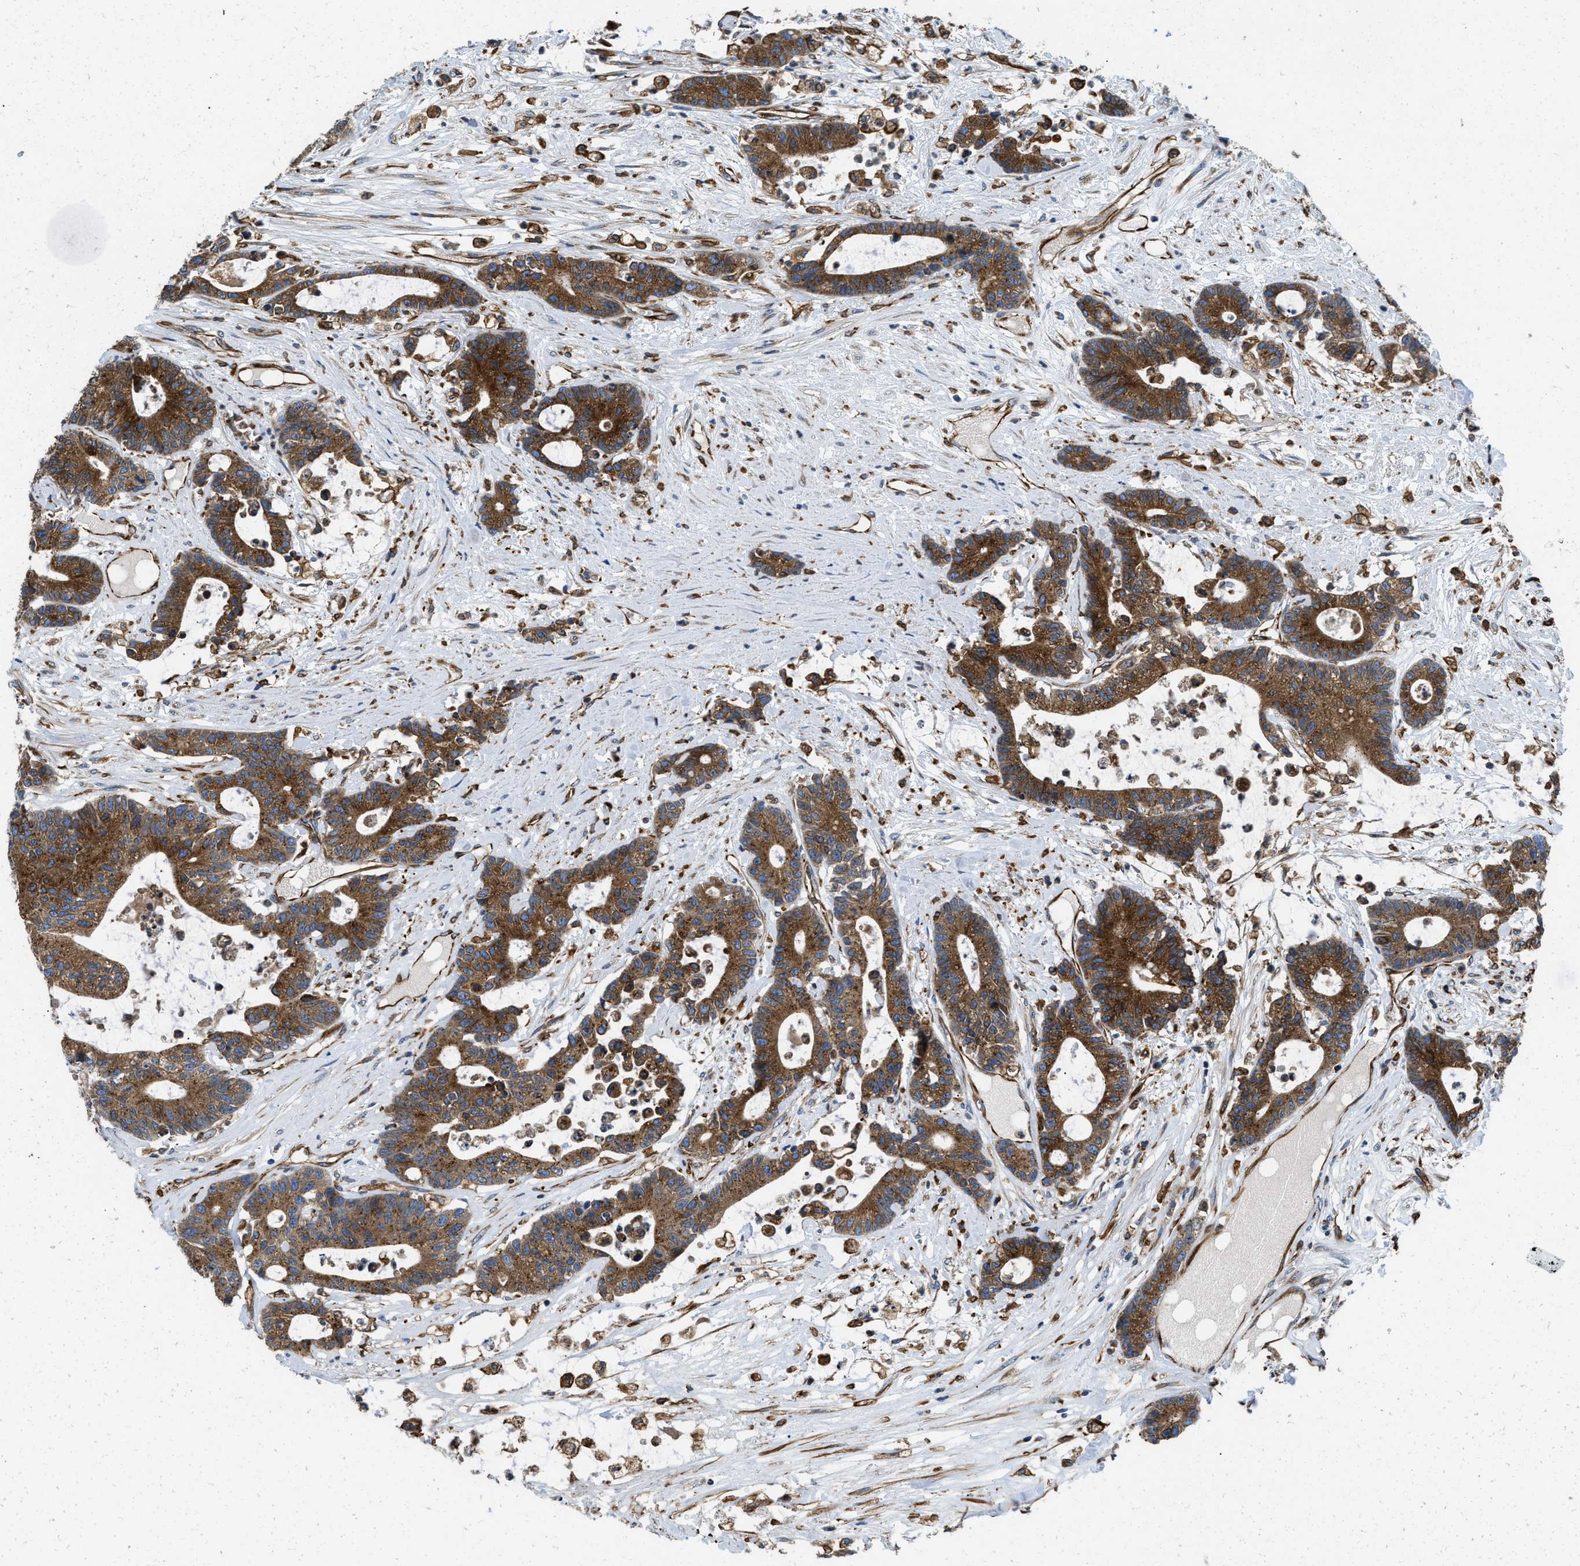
{"staining": {"intensity": "strong", "quantity": ">75%", "location": "cytoplasmic/membranous"}, "tissue": "colorectal cancer", "cell_type": "Tumor cells", "image_type": "cancer", "snomed": [{"axis": "morphology", "description": "Adenocarcinoma, NOS"}, {"axis": "topography", "description": "Colon"}], "caption": "Protein expression analysis of colorectal cancer (adenocarcinoma) demonstrates strong cytoplasmic/membranous positivity in approximately >75% of tumor cells.", "gene": "HSD17B12", "patient": {"sex": "female", "age": 84}}